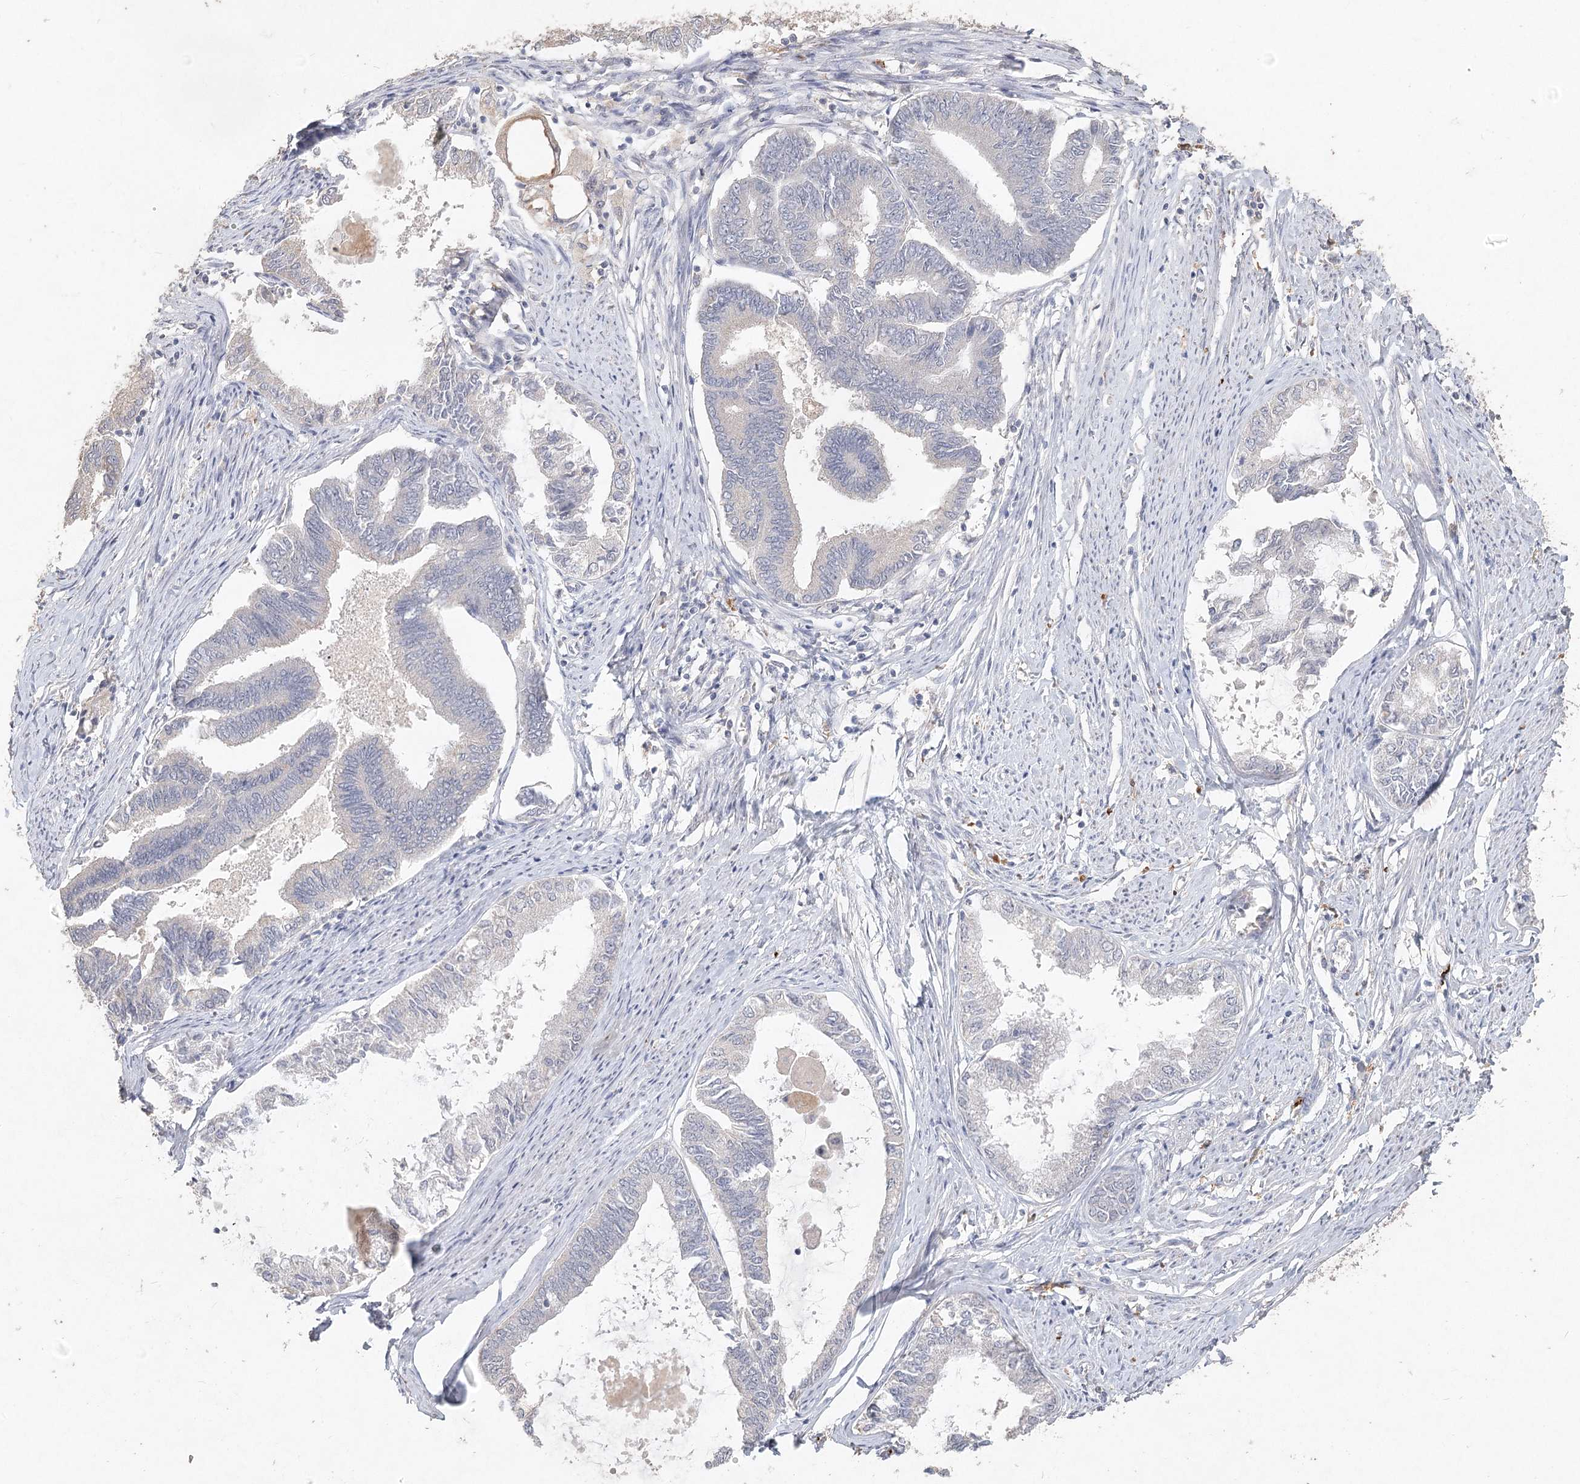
{"staining": {"intensity": "negative", "quantity": "none", "location": "none"}, "tissue": "endometrial cancer", "cell_type": "Tumor cells", "image_type": "cancer", "snomed": [{"axis": "morphology", "description": "Adenocarcinoma, NOS"}, {"axis": "topography", "description": "Endometrium"}], "caption": "Tumor cells show no significant expression in endometrial cancer (adenocarcinoma).", "gene": "ARSI", "patient": {"sex": "female", "age": 86}}